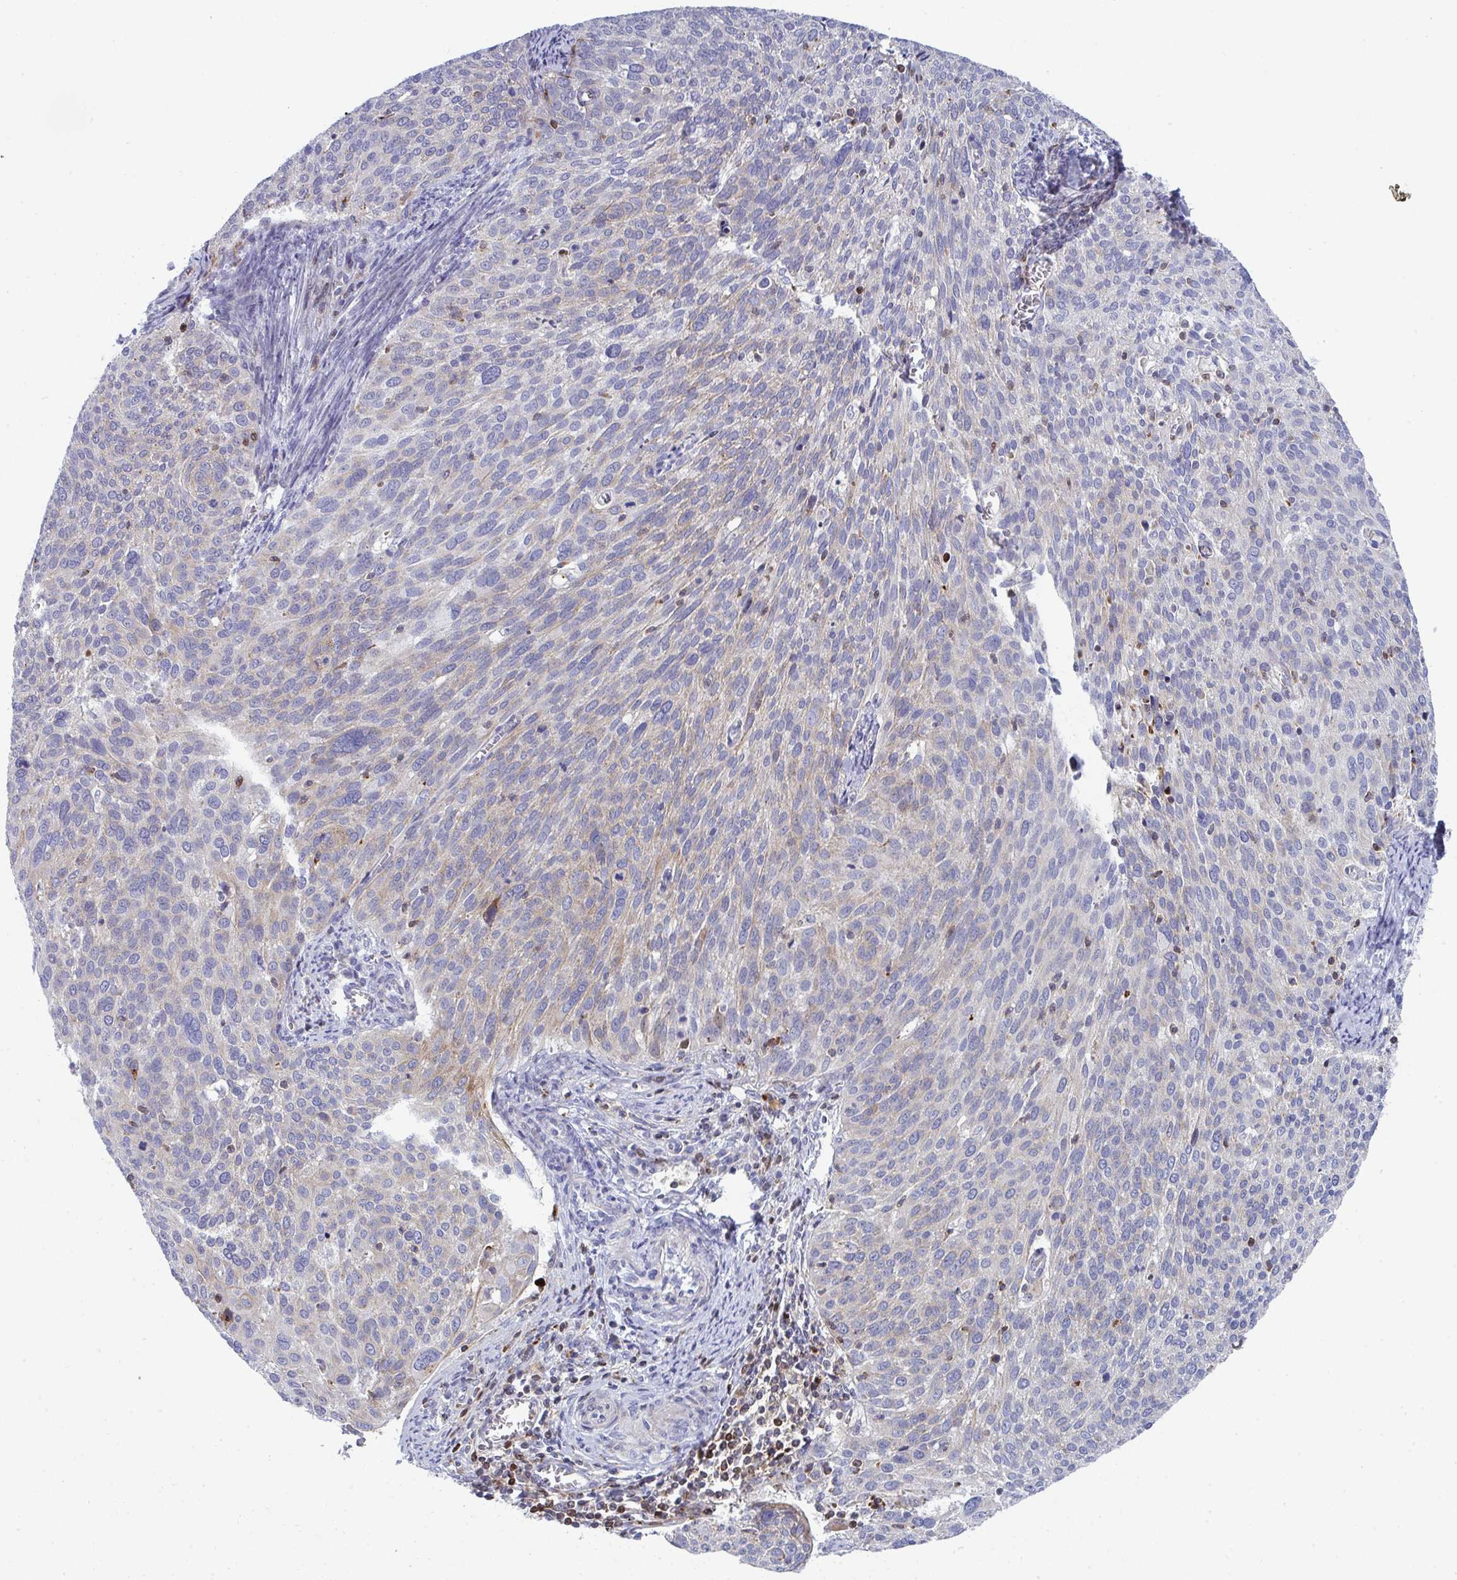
{"staining": {"intensity": "weak", "quantity": "<25%", "location": "cytoplasmic/membranous"}, "tissue": "cervical cancer", "cell_type": "Tumor cells", "image_type": "cancer", "snomed": [{"axis": "morphology", "description": "Squamous cell carcinoma, NOS"}, {"axis": "topography", "description": "Cervix"}], "caption": "Cervical cancer (squamous cell carcinoma) was stained to show a protein in brown. There is no significant expression in tumor cells. (DAB IHC with hematoxylin counter stain).", "gene": "AOC2", "patient": {"sex": "female", "age": 39}}